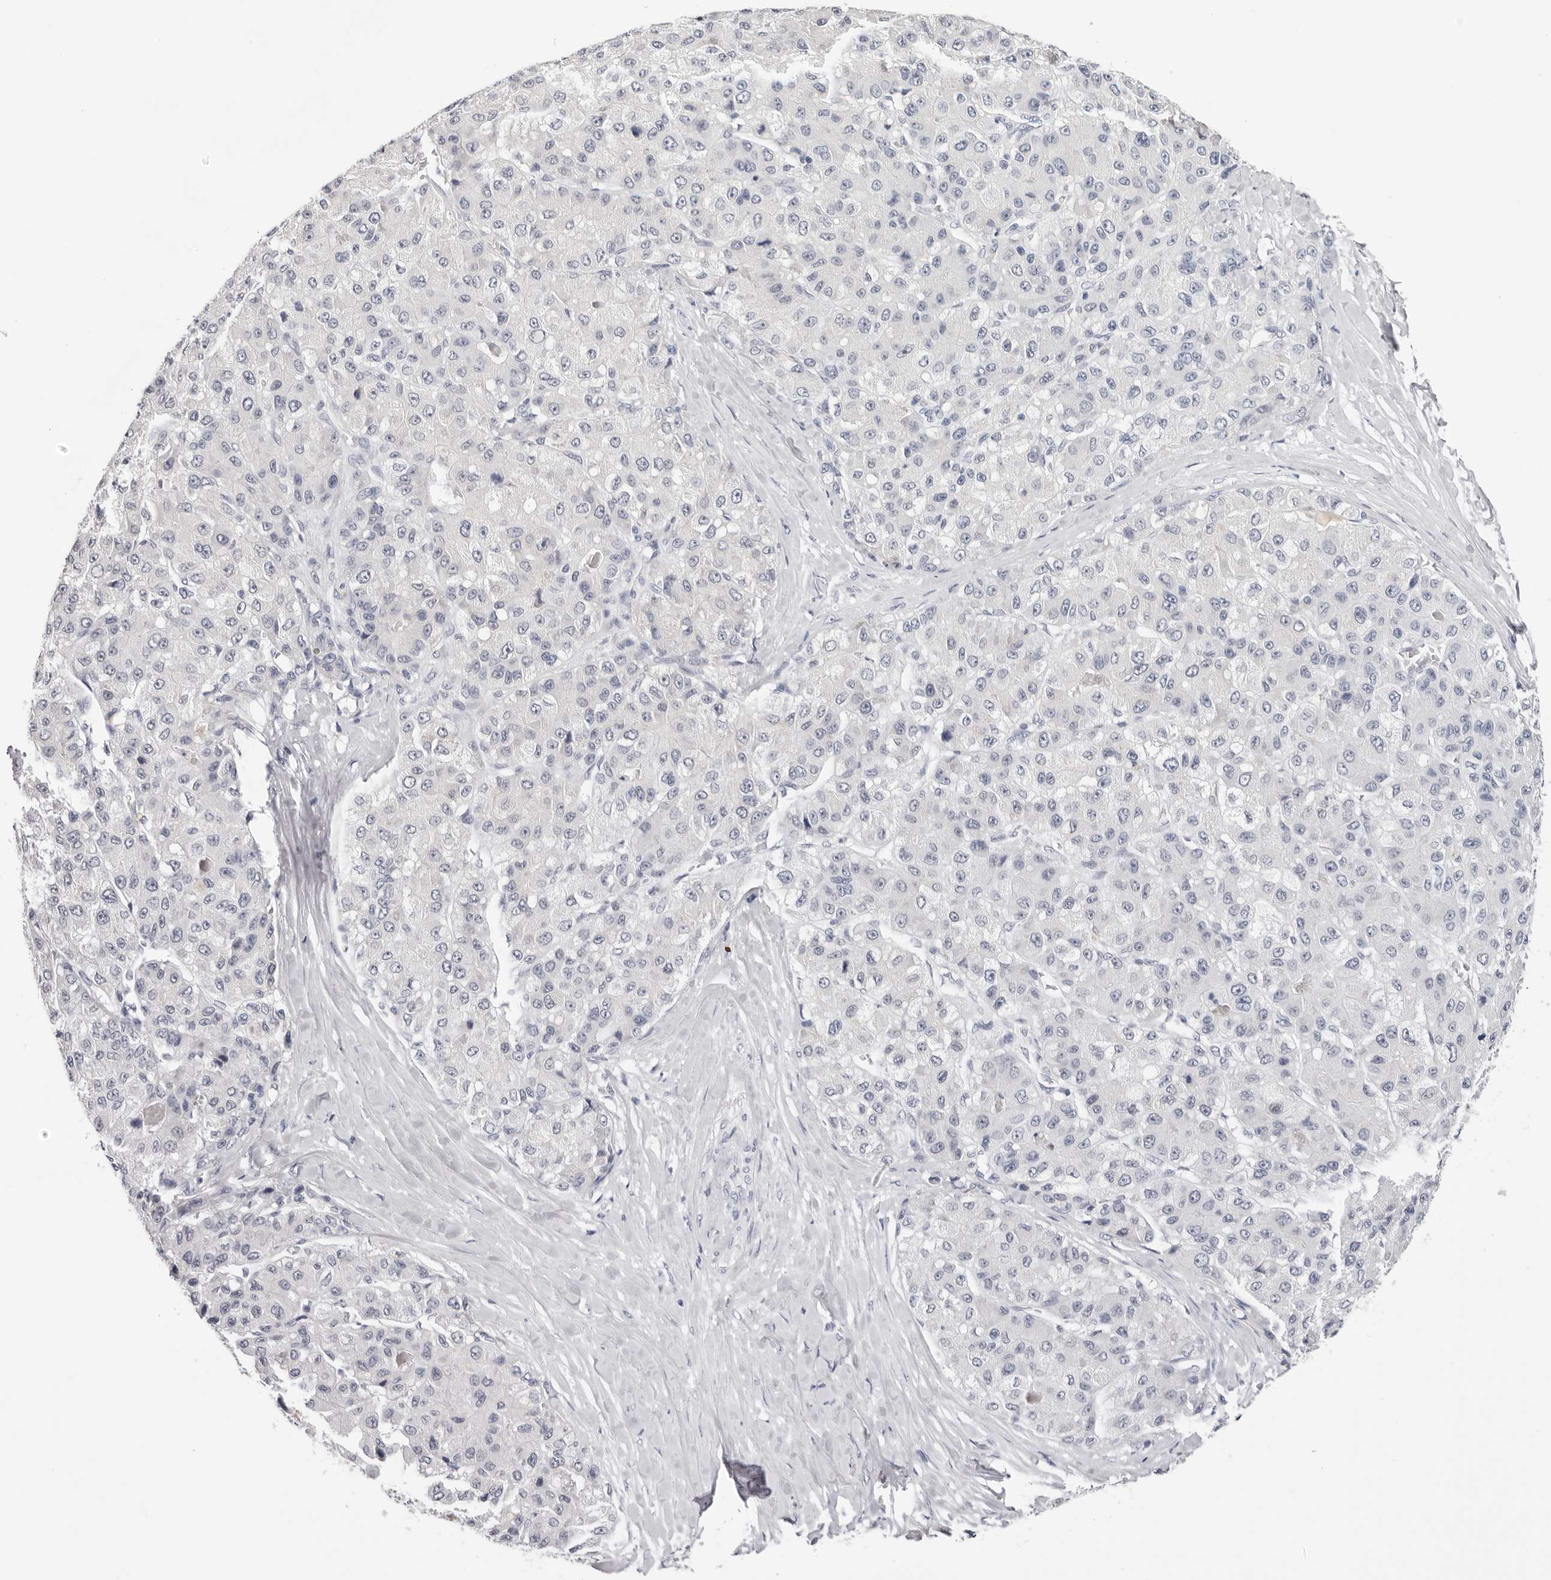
{"staining": {"intensity": "negative", "quantity": "none", "location": "none"}, "tissue": "liver cancer", "cell_type": "Tumor cells", "image_type": "cancer", "snomed": [{"axis": "morphology", "description": "Carcinoma, Hepatocellular, NOS"}, {"axis": "topography", "description": "Liver"}], "caption": "Immunohistochemistry (IHC) of human liver cancer (hepatocellular carcinoma) shows no positivity in tumor cells. (DAB IHC, high magnification).", "gene": "PRUNE1", "patient": {"sex": "male", "age": 80}}